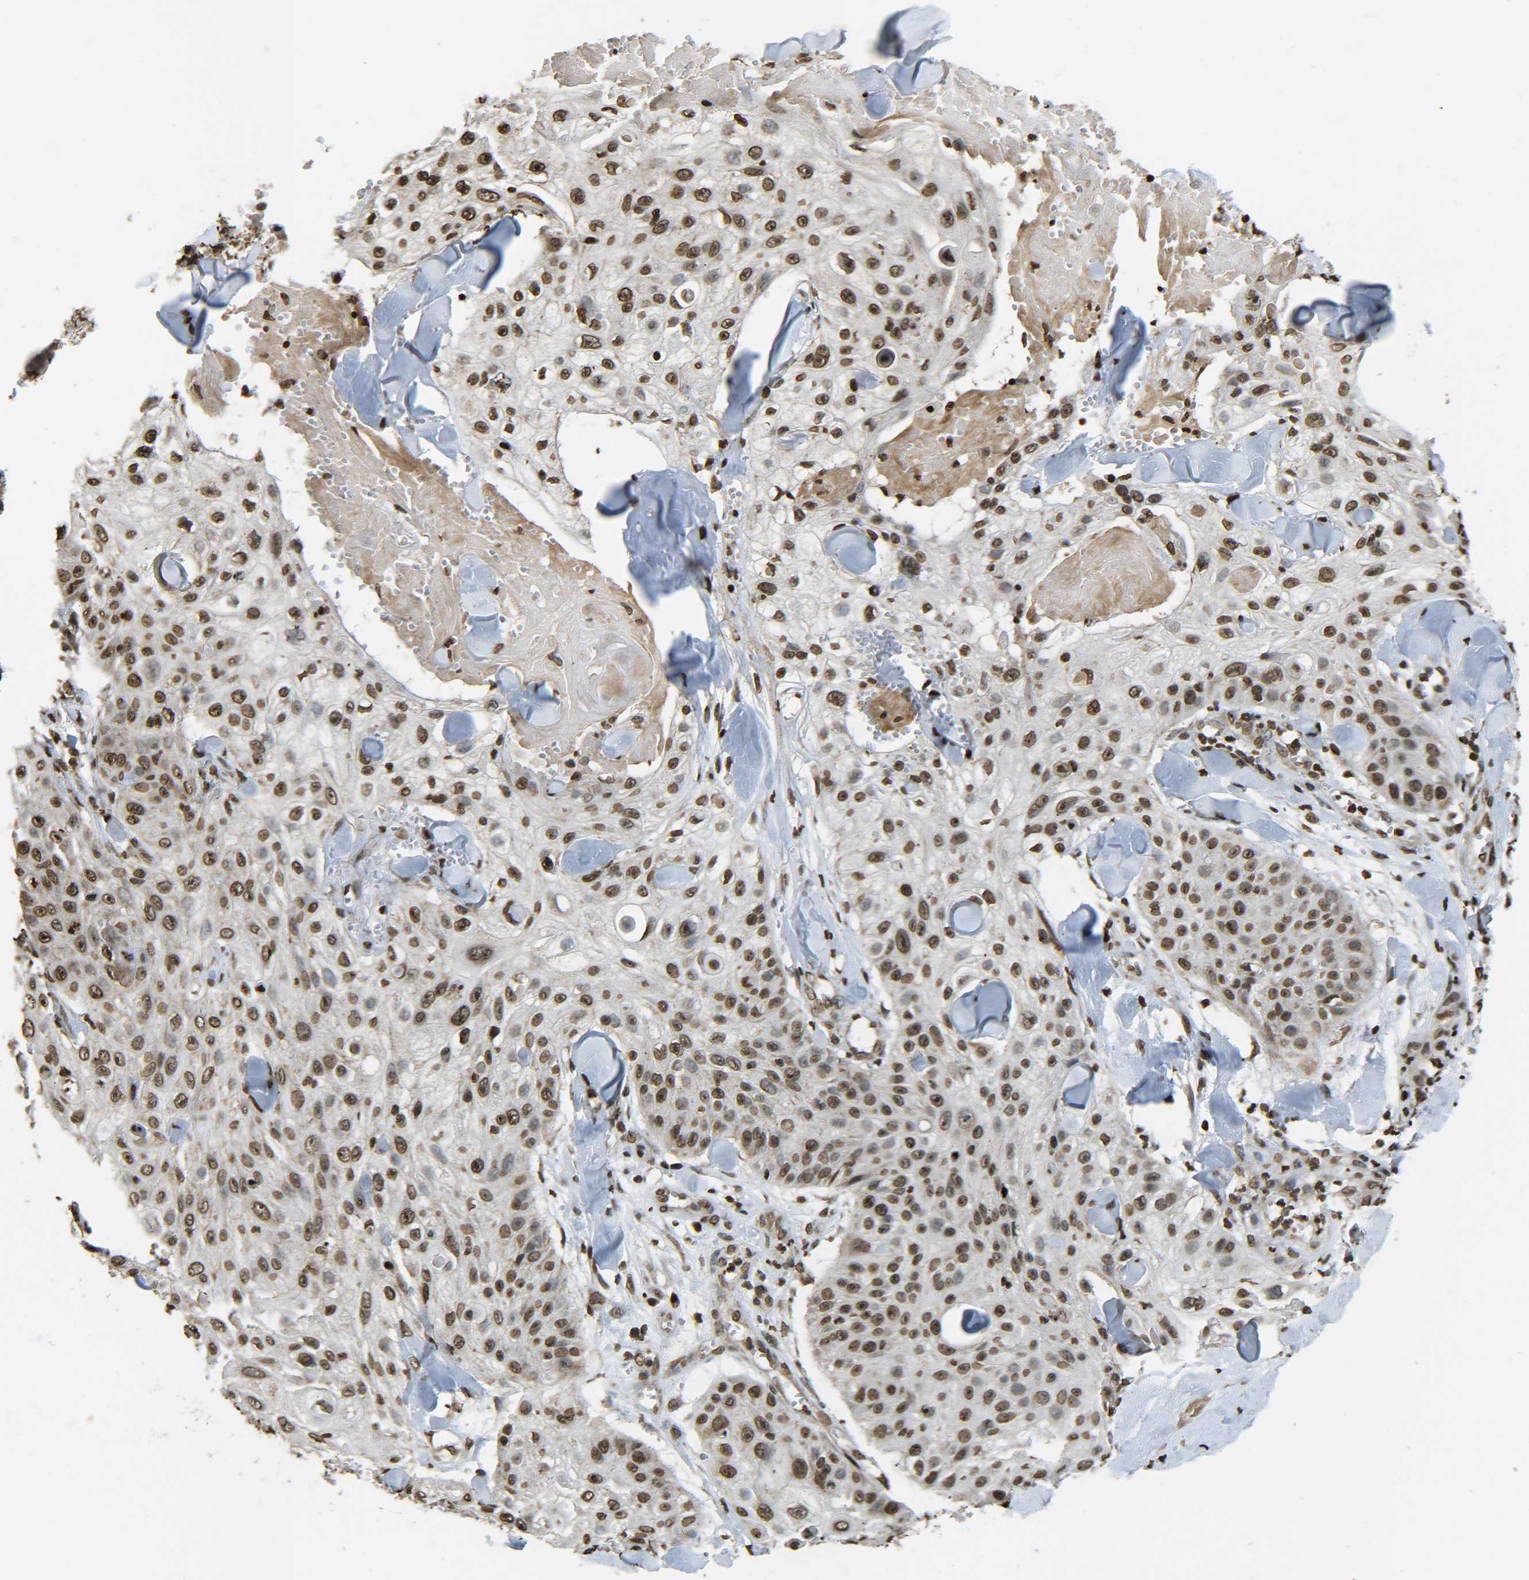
{"staining": {"intensity": "strong", "quantity": ">75%", "location": "nuclear"}, "tissue": "skin cancer", "cell_type": "Tumor cells", "image_type": "cancer", "snomed": [{"axis": "morphology", "description": "Squamous cell carcinoma, NOS"}, {"axis": "topography", "description": "Skin"}], "caption": "IHC of human skin cancer (squamous cell carcinoma) reveals high levels of strong nuclear expression in approximately >75% of tumor cells. The protein of interest is stained brown, and the nuclei are stained in blue (DAB (3,3'-diaminobenzidine) IHC with brightfield microscopy, high magnification).", "gene": "NEUROG2", "patient": {"sex": "male", "age": 86}}